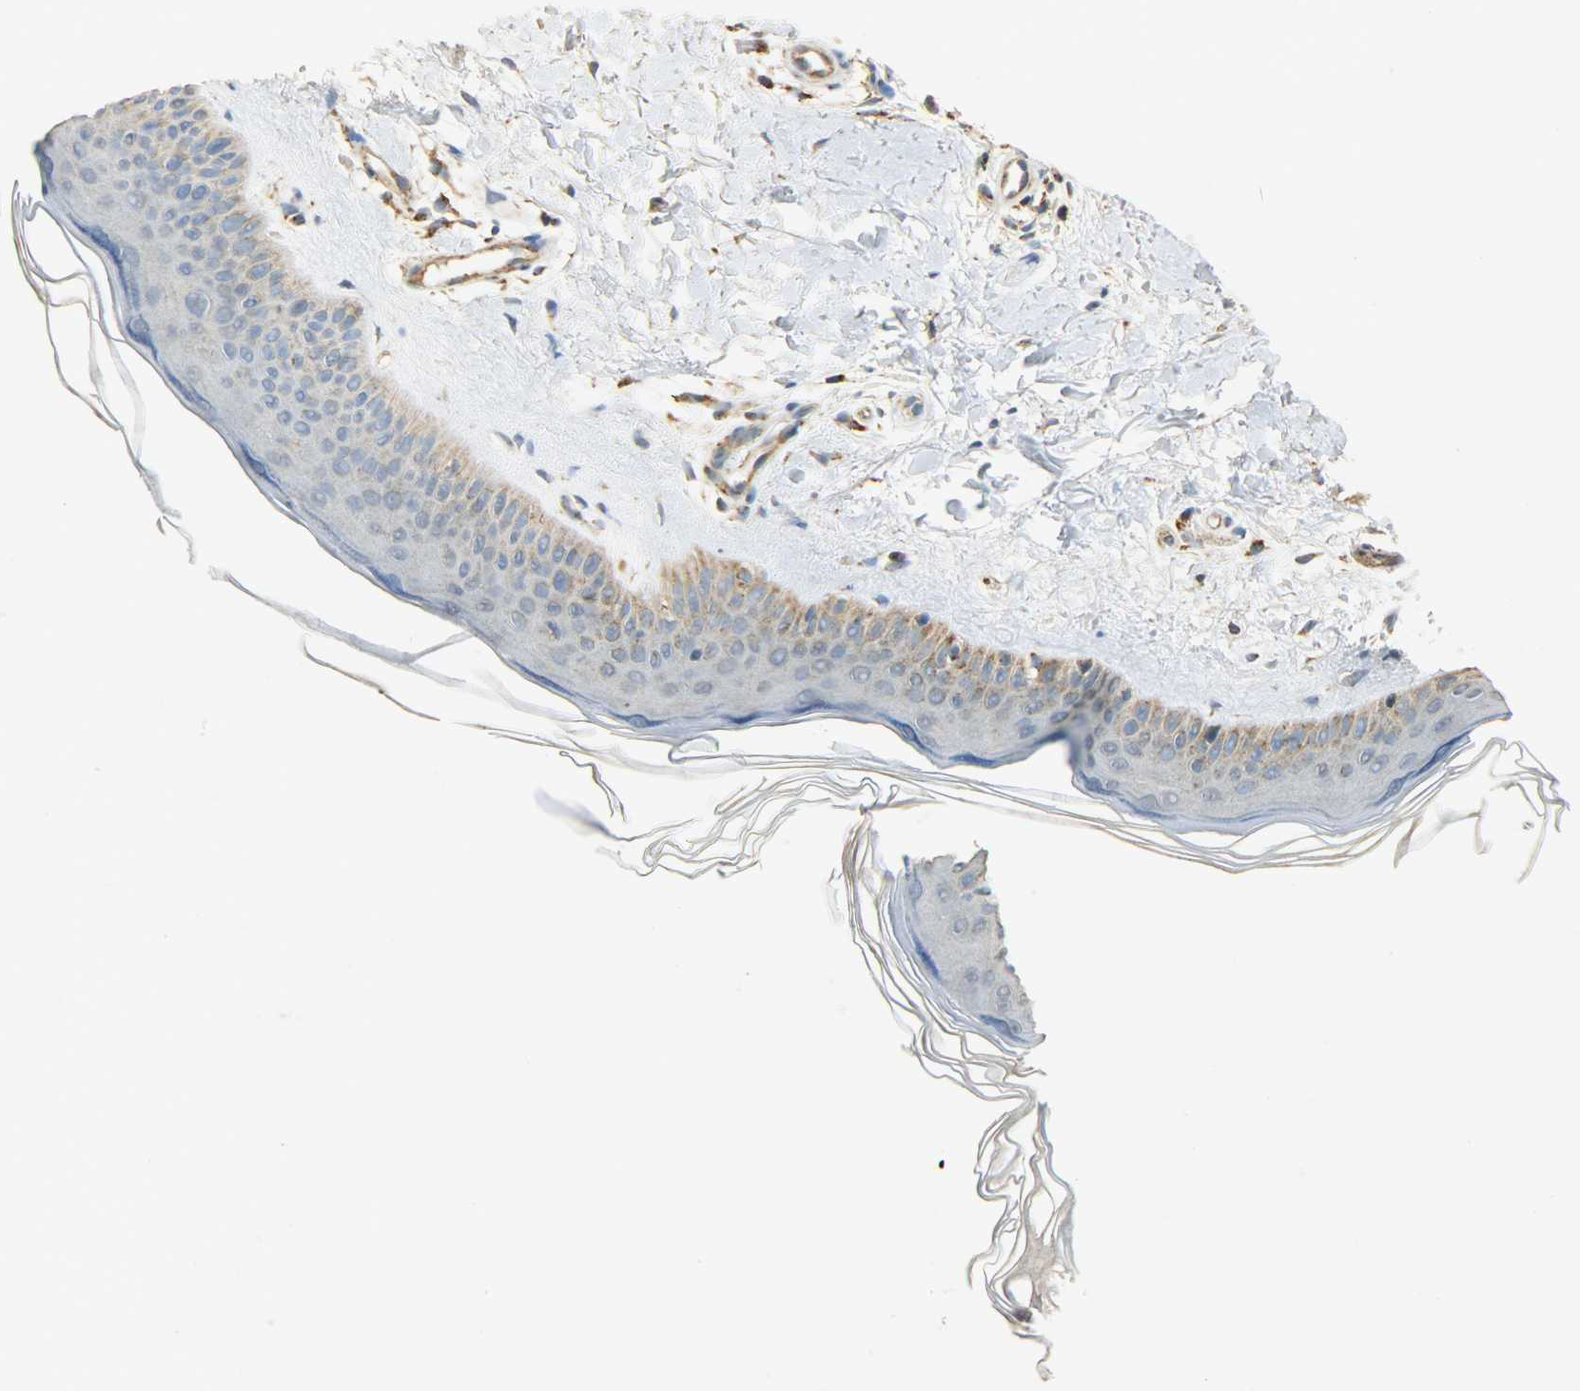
{"staining": {"intensity": "negative", "quantity": "none", "location": "none"}, "tissue": "skin", "cell_type": "Fibroblasts", "image_type": "normal", "snomed": [{"axis": "morphology", "description": "Normal tissue, NOS"}, {"axis": "topography", "description": "Skin"}], "caption": "Human skin stained for a protein using IHC demonstrates no positivity in fibroblasts.", "gene": "HDHD5", "patient": {"sex": "female", "age": 19}}